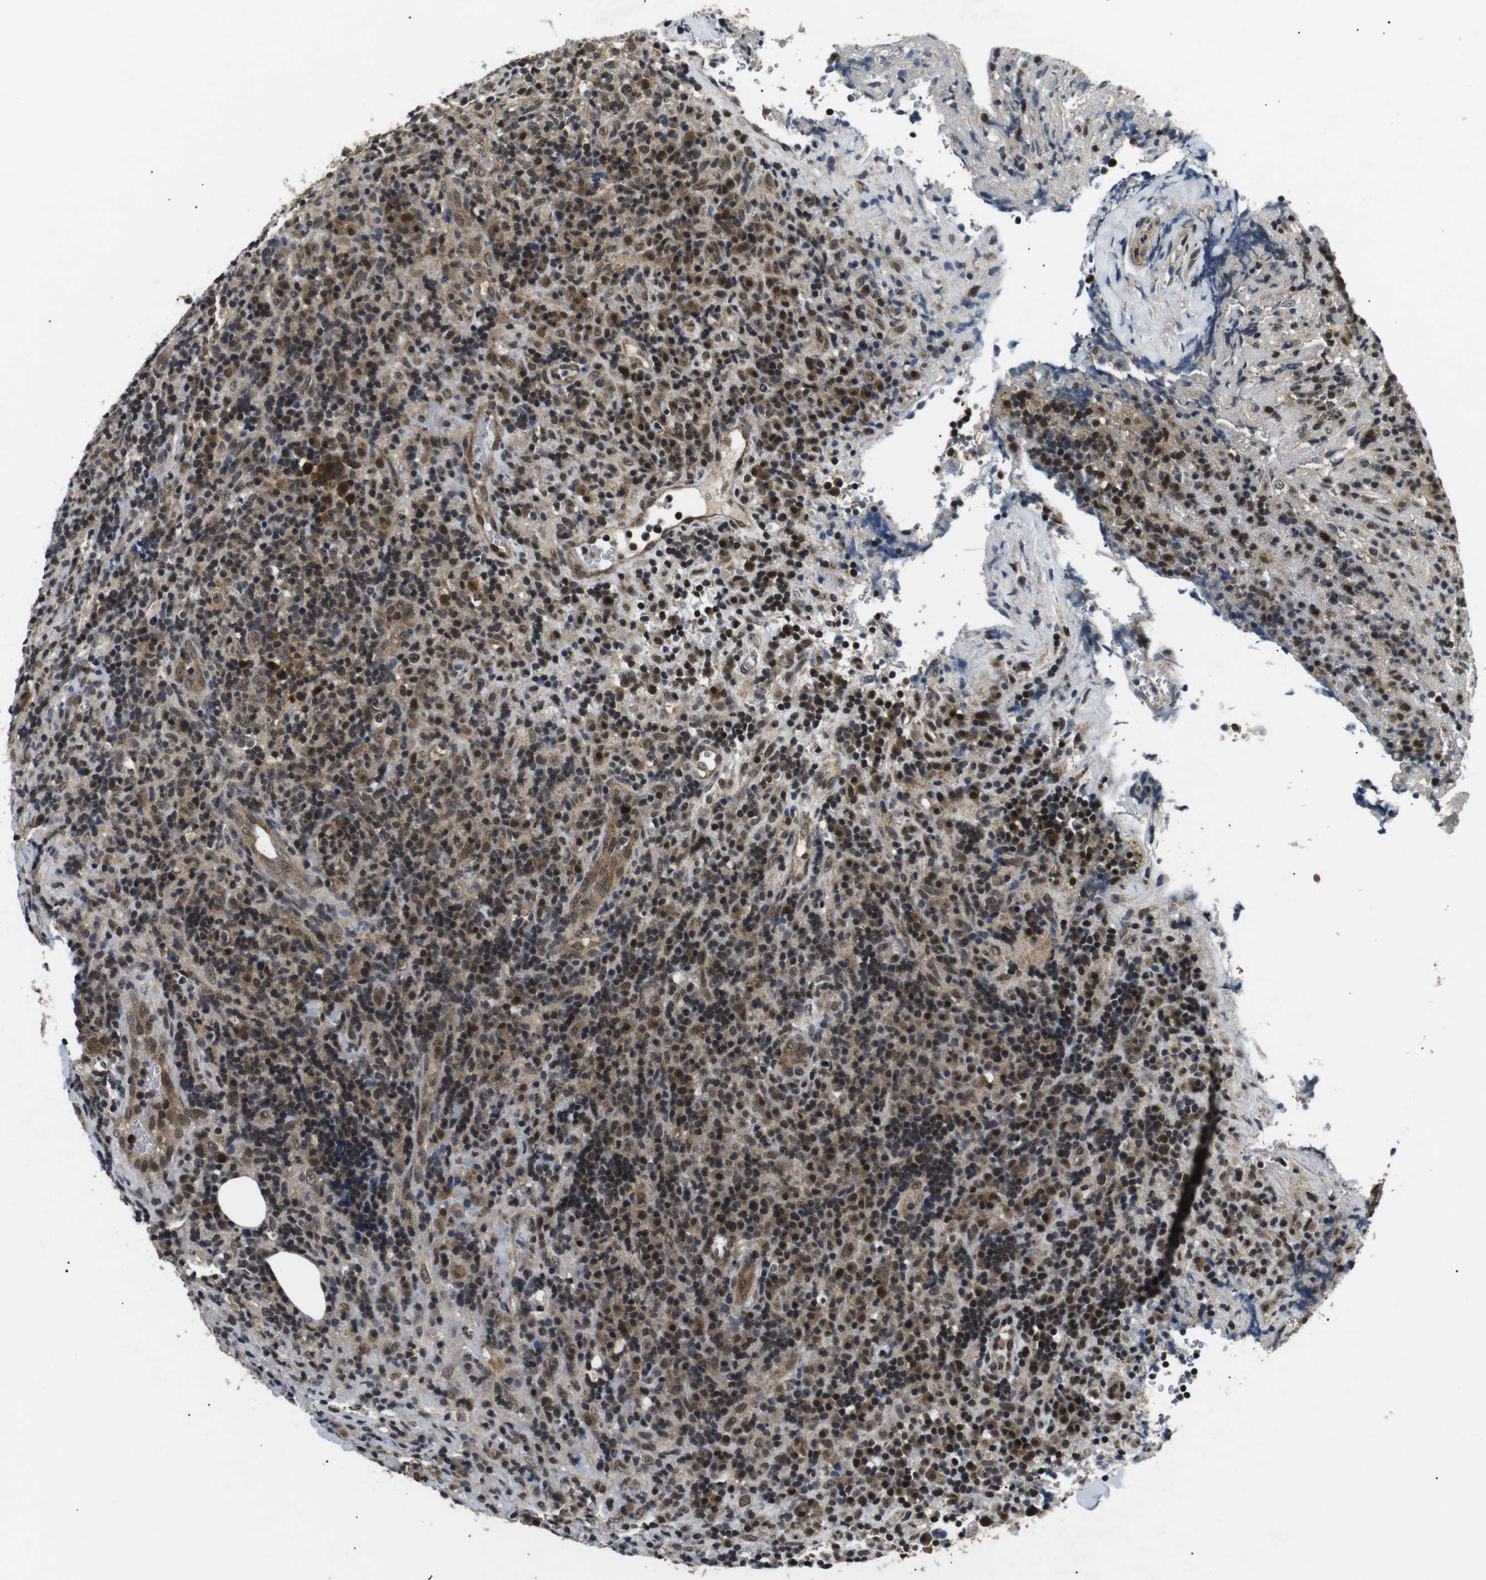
{"staining": {"intensity": "moderate", "quantity": ">75%", "location": "cytoplasmic/membranous,nuclear"}, "tissue": "lymphoma", "cell_type": "Tumor cells", "image_type": "cancer", "snomed": [{"axis": "morphology", "description": "Malignant lymphoma, non-Hodgkin's type, High grade"}, {"axis": "topography", "description": "Lymph node"}], "caption": "A photomicrograph of high-grade malignant lymphoma, non-Hodgkin's type stained for a protein displays moderate cytoplasmic/membranous and nuclear brown staining in tumor cells. (Brightfield microscopy of DAB IHC at high magnification).", "gene": "SKP1", "patient": {"sex": "female", "age": 76}}